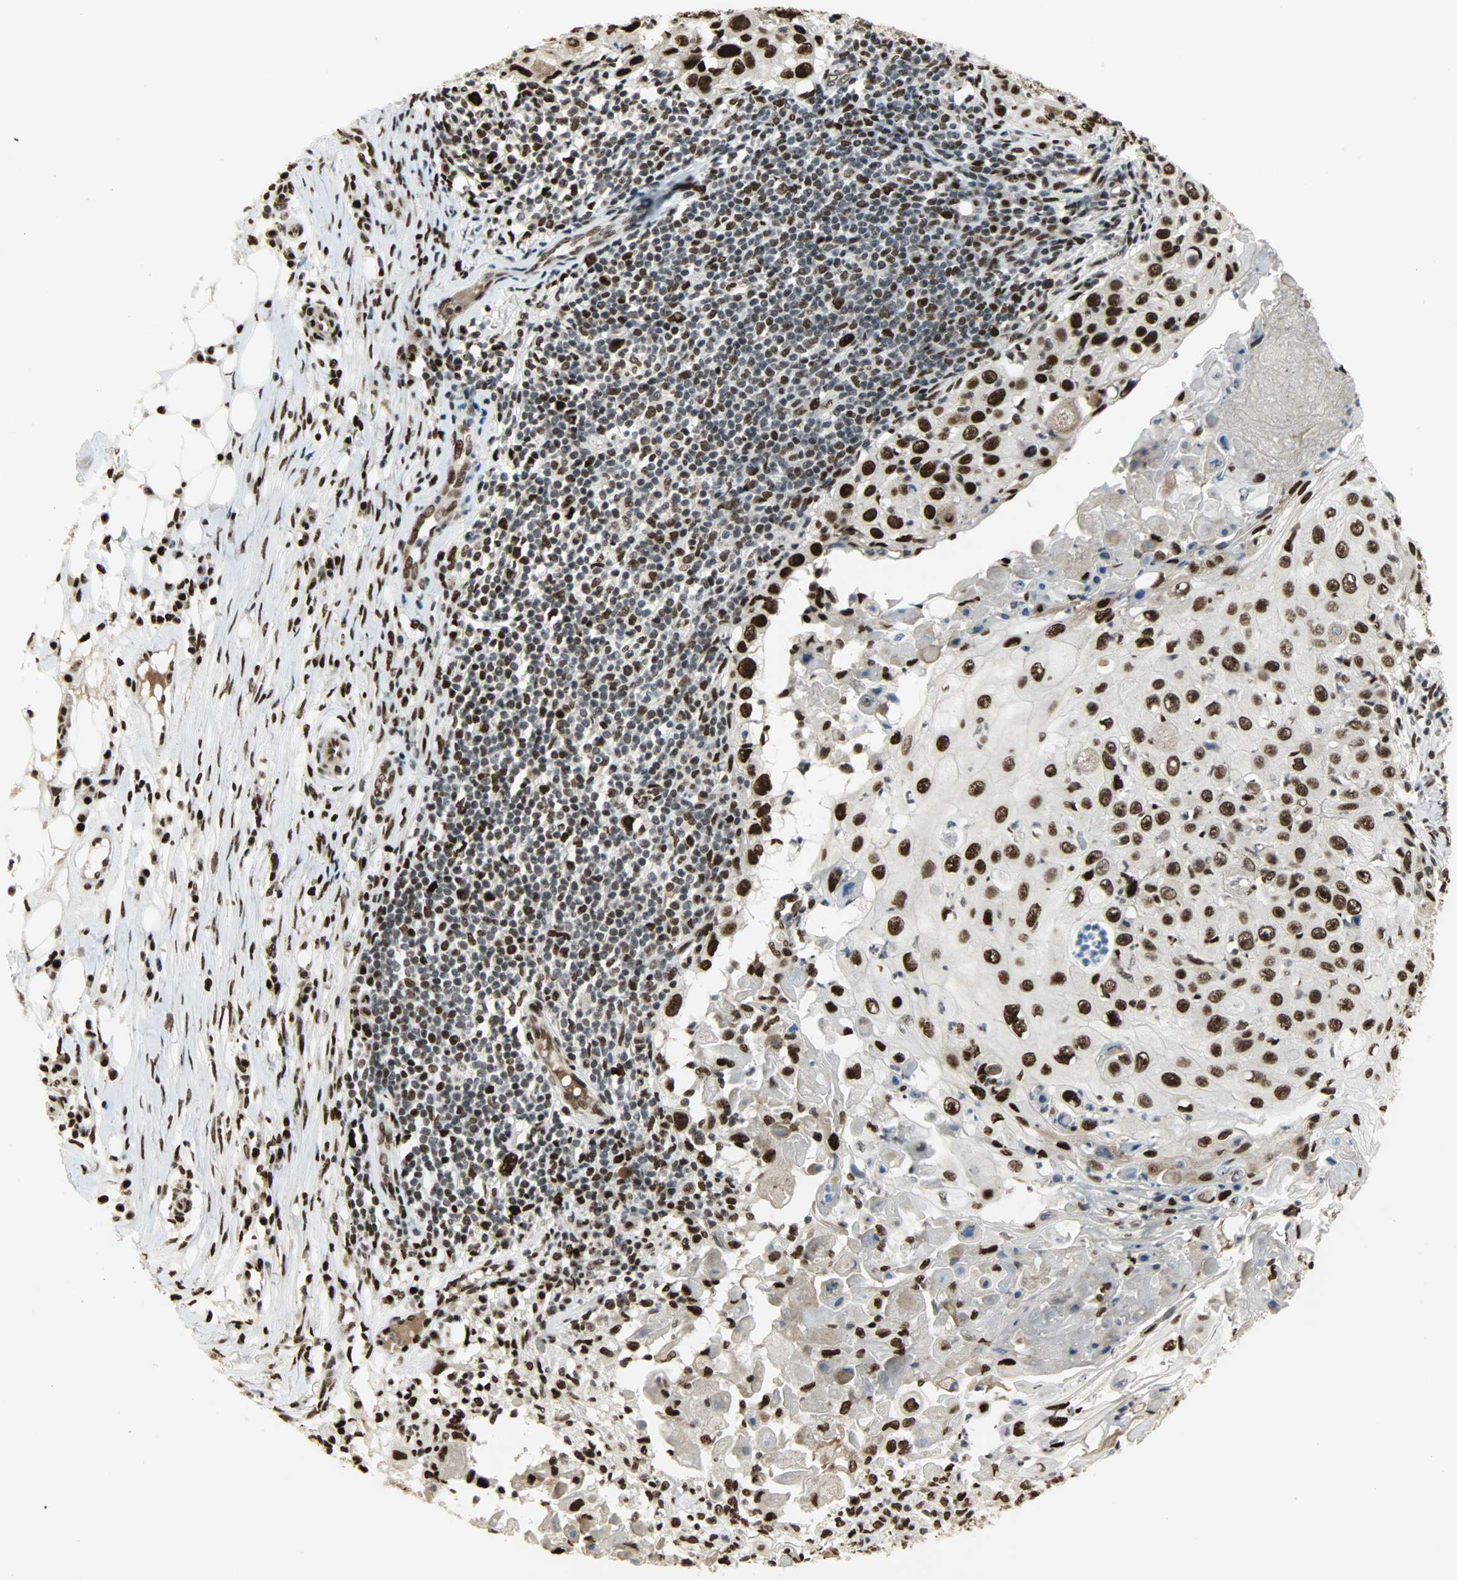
{"staining": {"intensity": "strong", "quantity": ">75%", "location": "nuclear"}, "tissue": "skin cancer", "cell_type": "Tumor cells", "image_type": "cancer", "snomed": [{"axis": "morphology", "description": "Squamous cell carcinoma, NOS"}, {"axis": "topography", "description": "Skin"}], "caption": "Skin squamous cell carcinoma tissue demonstrates strong nuclear staining in approximately >75% of tumor cells", "gene": "SNAI1", "patient": {"sex": "male", "age": 86}}